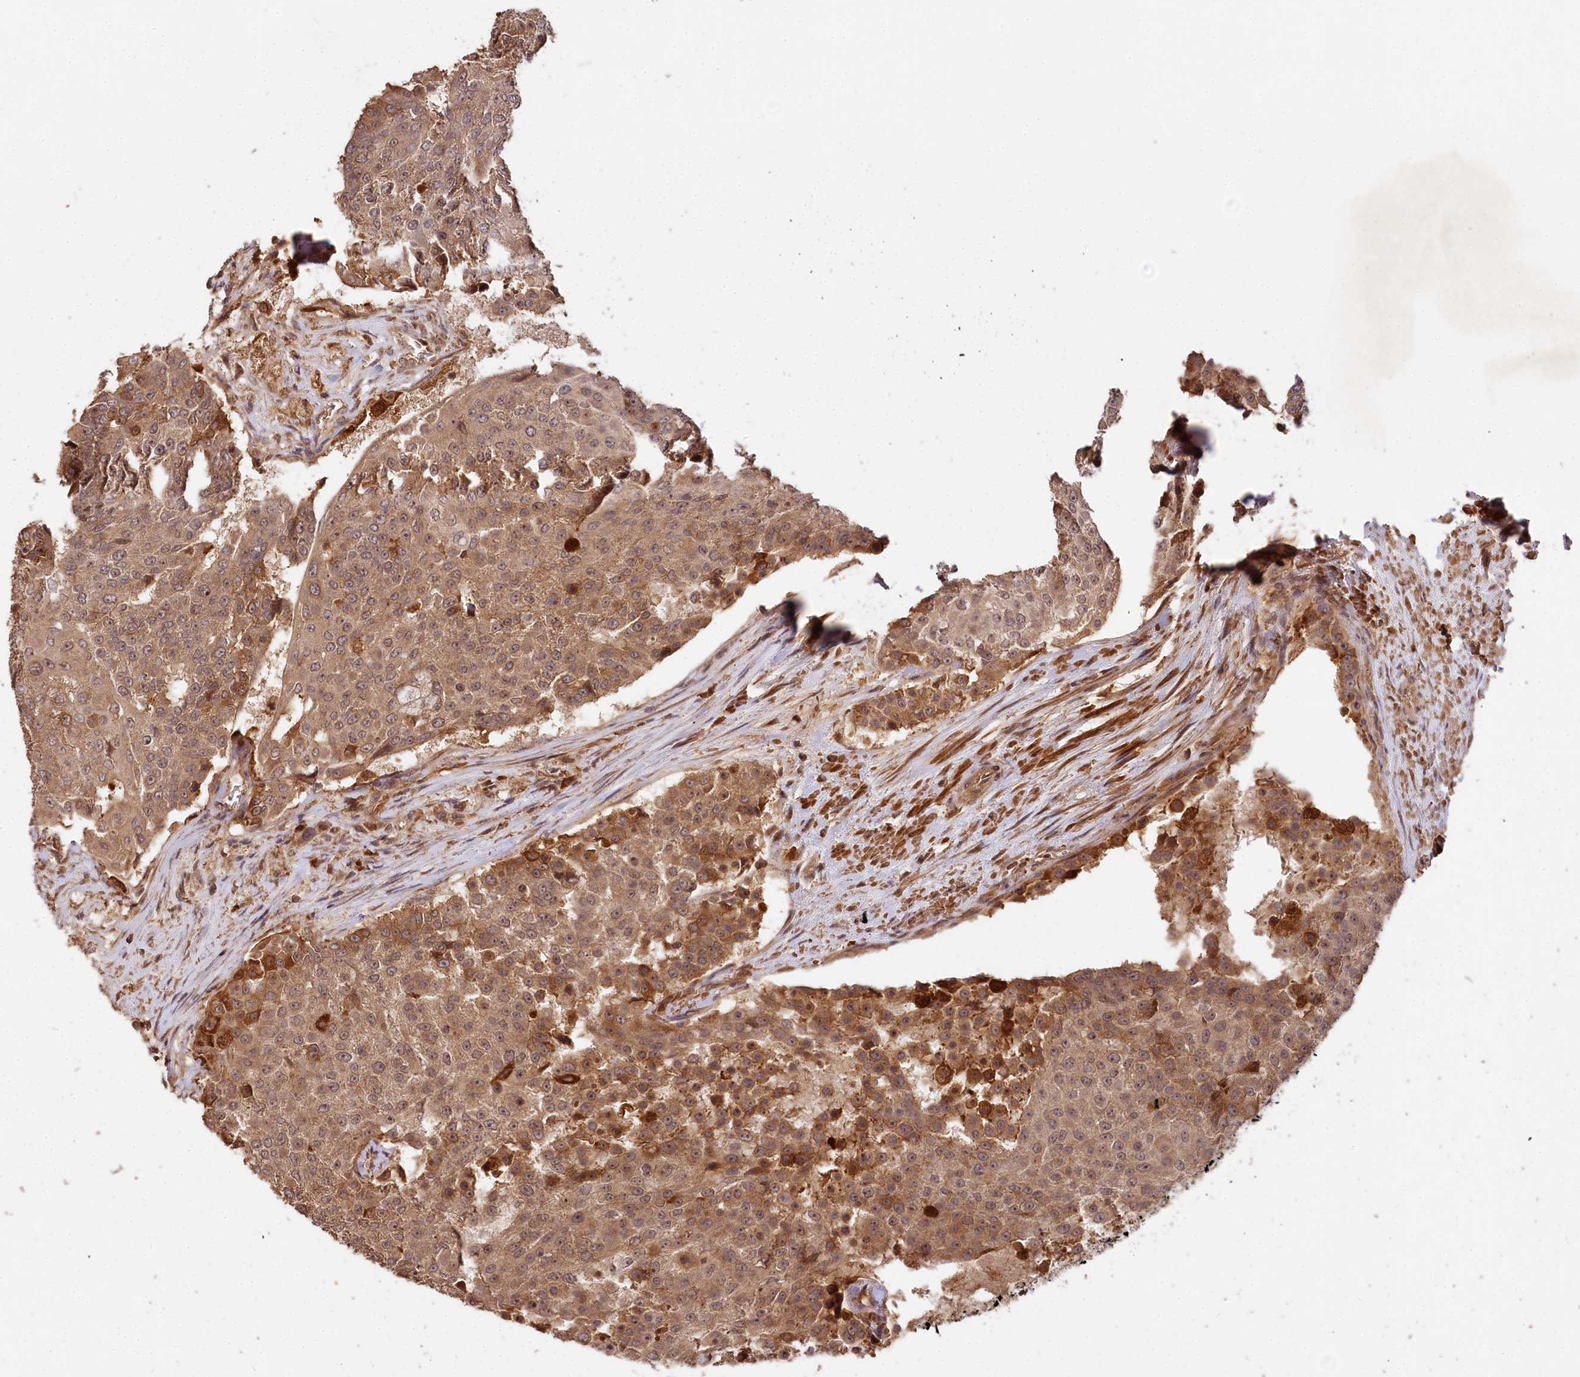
{"staining": {"intensity": "moderate", "quantity": ">75%", "location": "cytoplasmic/membranous"}, "tissue": "urothelial cancer", "cell_type": "Tumor cells", "image_type": "cancer", "snomed": [{"axis": "morphology", "description": "Urothelial carcinoma, High grade"}, {"axis": "topography", "description": "Urinary bladder"}], "caption": "This is an image of immunohistochemistry staining of high-grade urothelial carcinoma, which shows moderate positivity in the cytoplasmic/membranous of tumor cells.", "gene": "MCF2L2", "patient": {"sex": "female", "age": 63}}